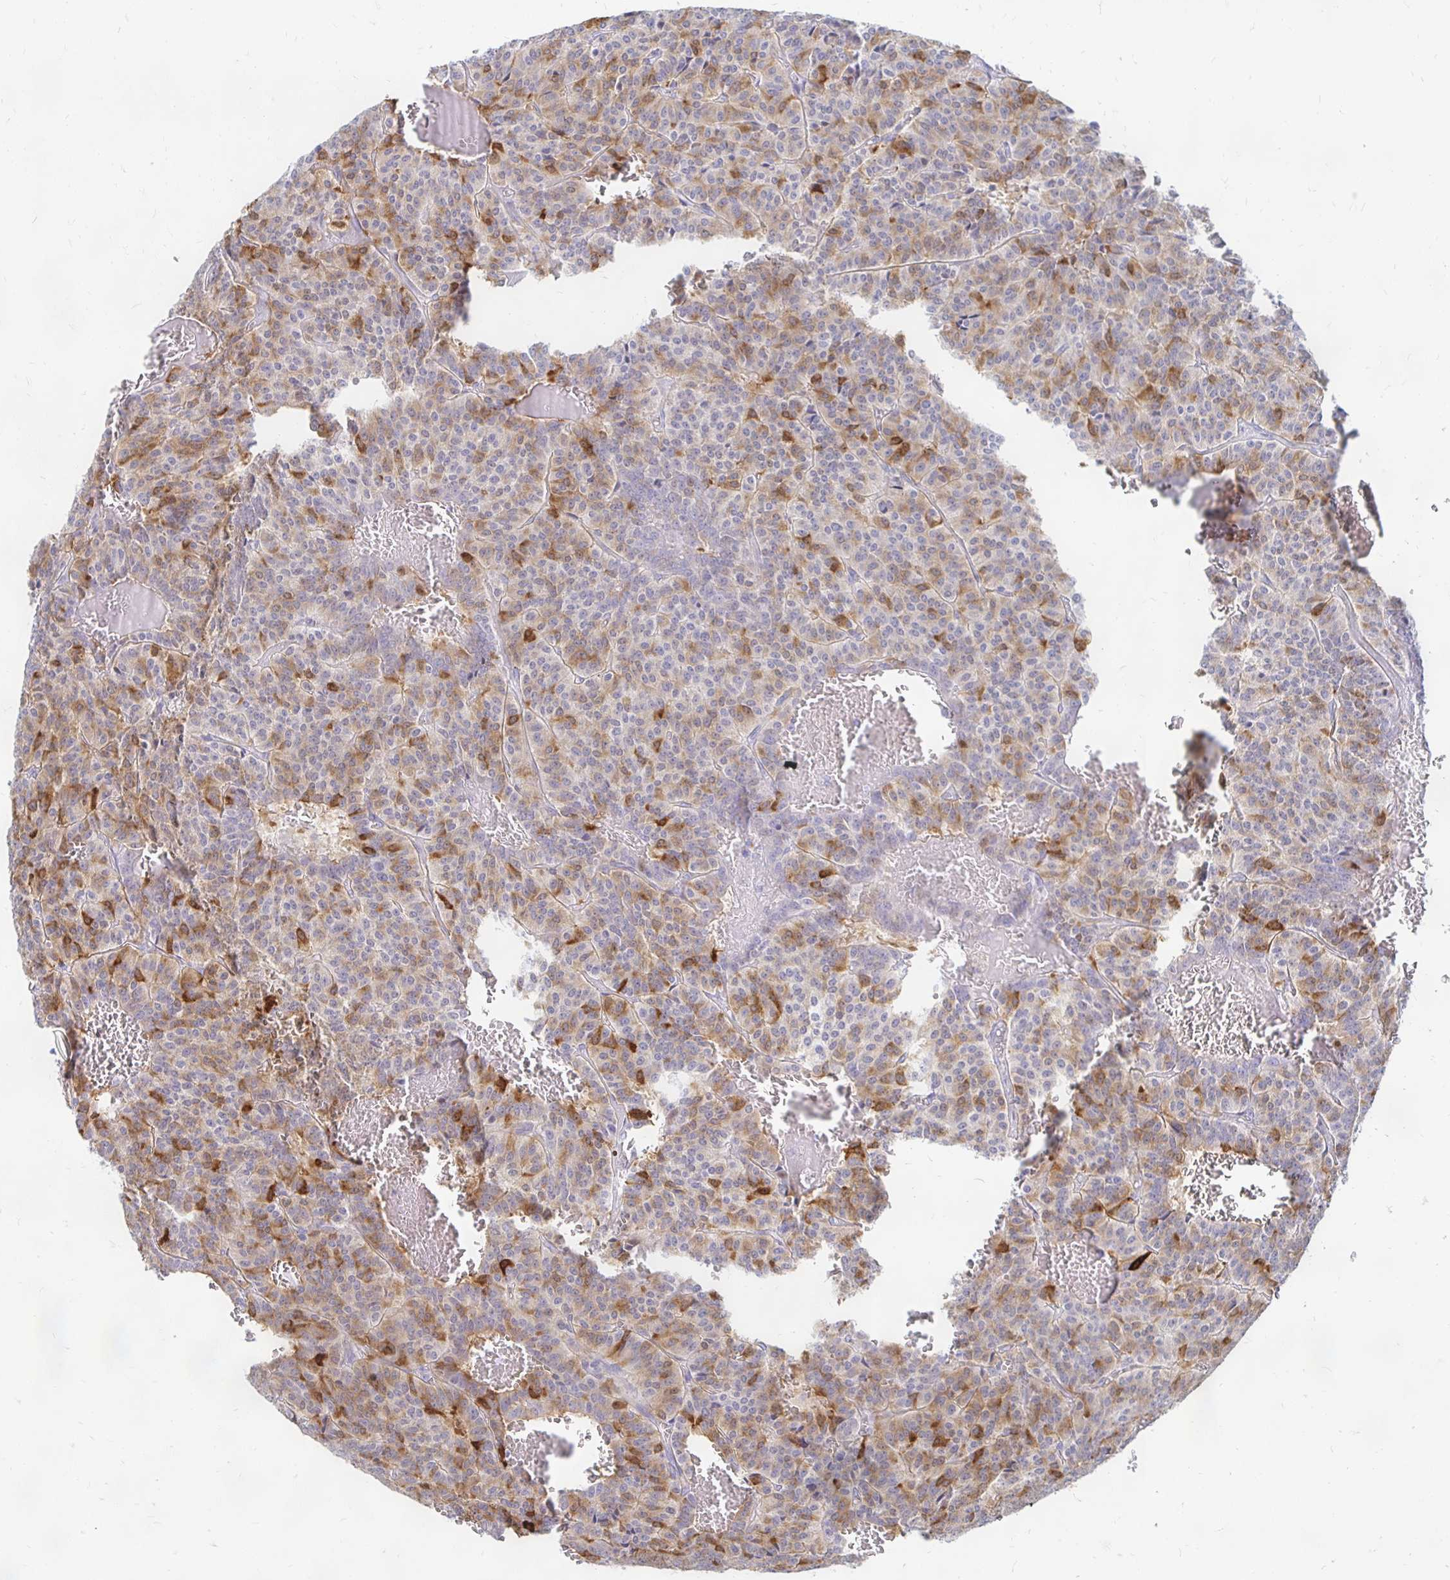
{"staining": {"intensity": "moderate", "quantity": "25%-75%", "location": "cytoplasmic/membranous"}, "tissue": "carcinoid", "cell_type": "Tumor cells", "image_type": "cancer", "snomed": [{"axis": "morphology", "description": "Carcinoid, malignant, NOS"}, {"axis": "topography", "description": "Lung"}], "caption": "Brown immunohistochemical staining in carcinoid reveals moderate cytoplasmic/membranous expression in approximately 25%-75% of tumor cells. (DAB IHC with brightfield microscopy, high magnification).", "gene": "PEG10", "patient": {"sex": "male", "age": 70}}